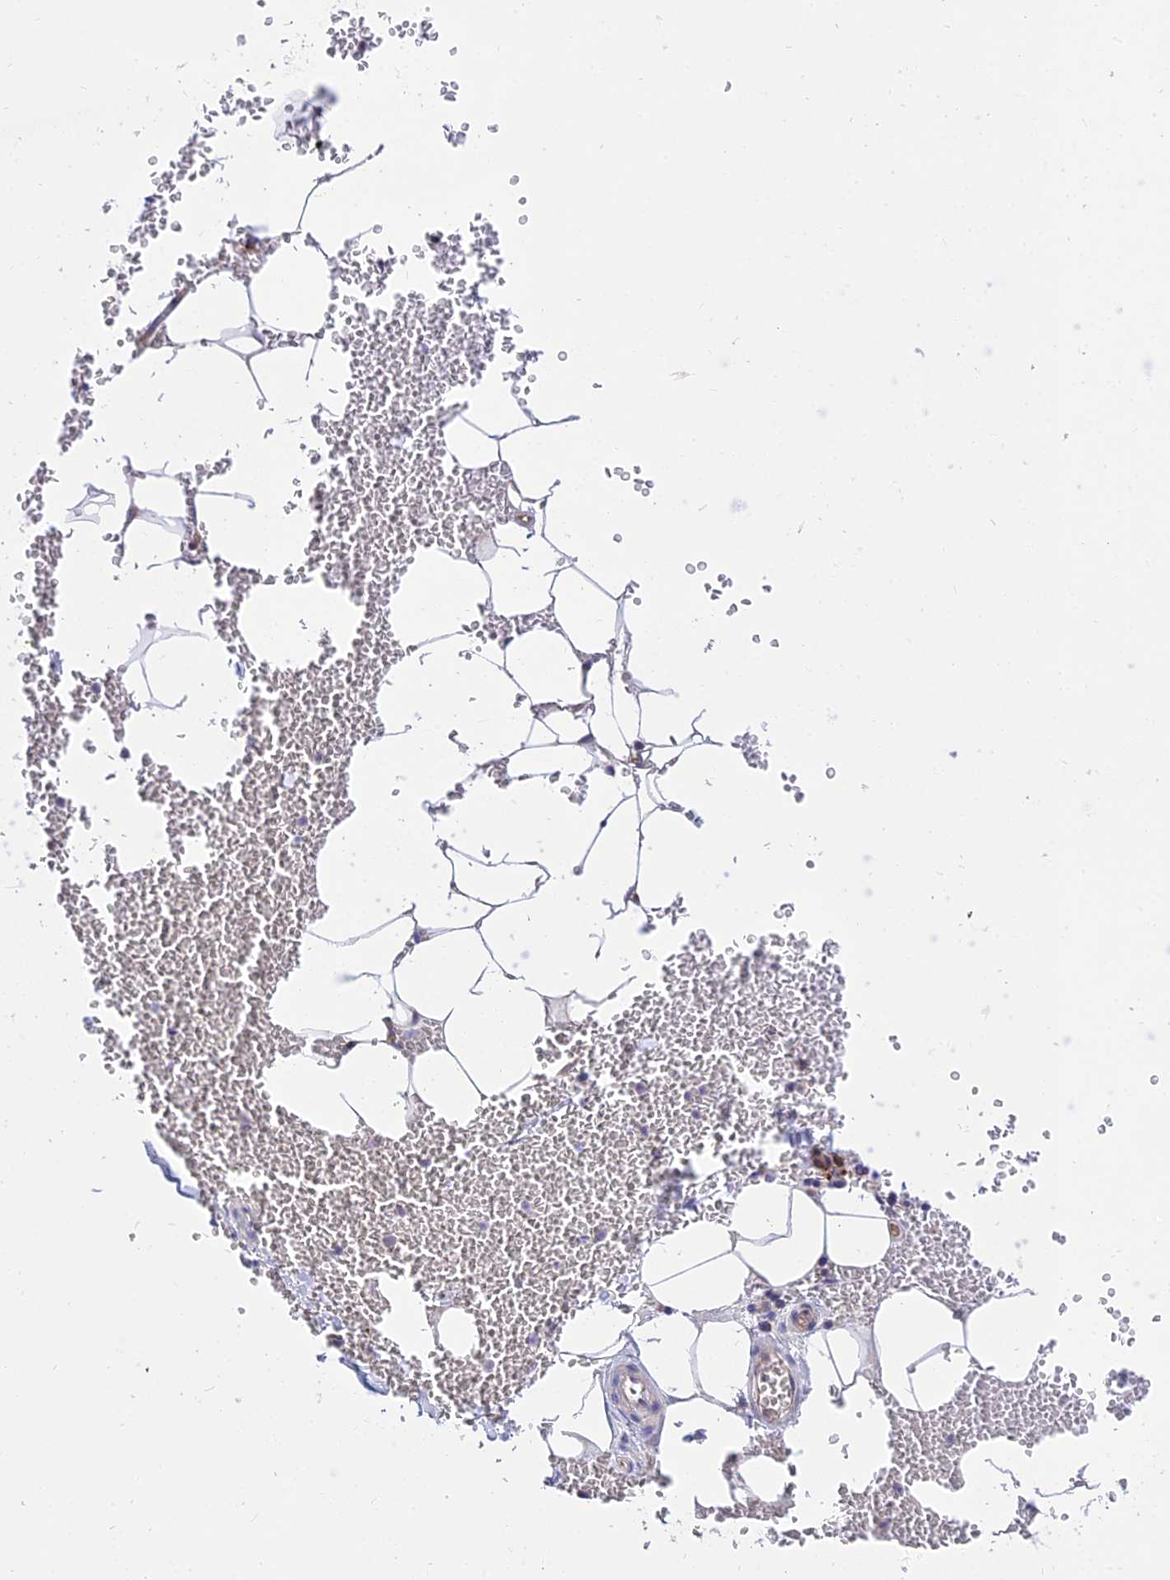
{"staining": {"intensity": "negative", "quantity": "none", "location": "none"}, "tissue": "adipose tissue", "cell_type": "Adipocytes", "image_type": "normal", "snomed": [{"axis": "morphology", "description": "Normal tissue, NOS"}, {"axis": "topography", "description": "Adipose tissue"}, {"axis": "topography", "description": "Peripheral nerve tissue"}], "caption": "Immunohistochemistry (IHC) image of unremarkable adipose tissue stained for a protein (brown), which shows no positivity in adipocytes. (DAB (3,3'-diaminobenzidine) immunohistochemistry (IHC), high magnification).", "gene": "CDC37L1", "patient": {"sex": "male", "age": 52}}